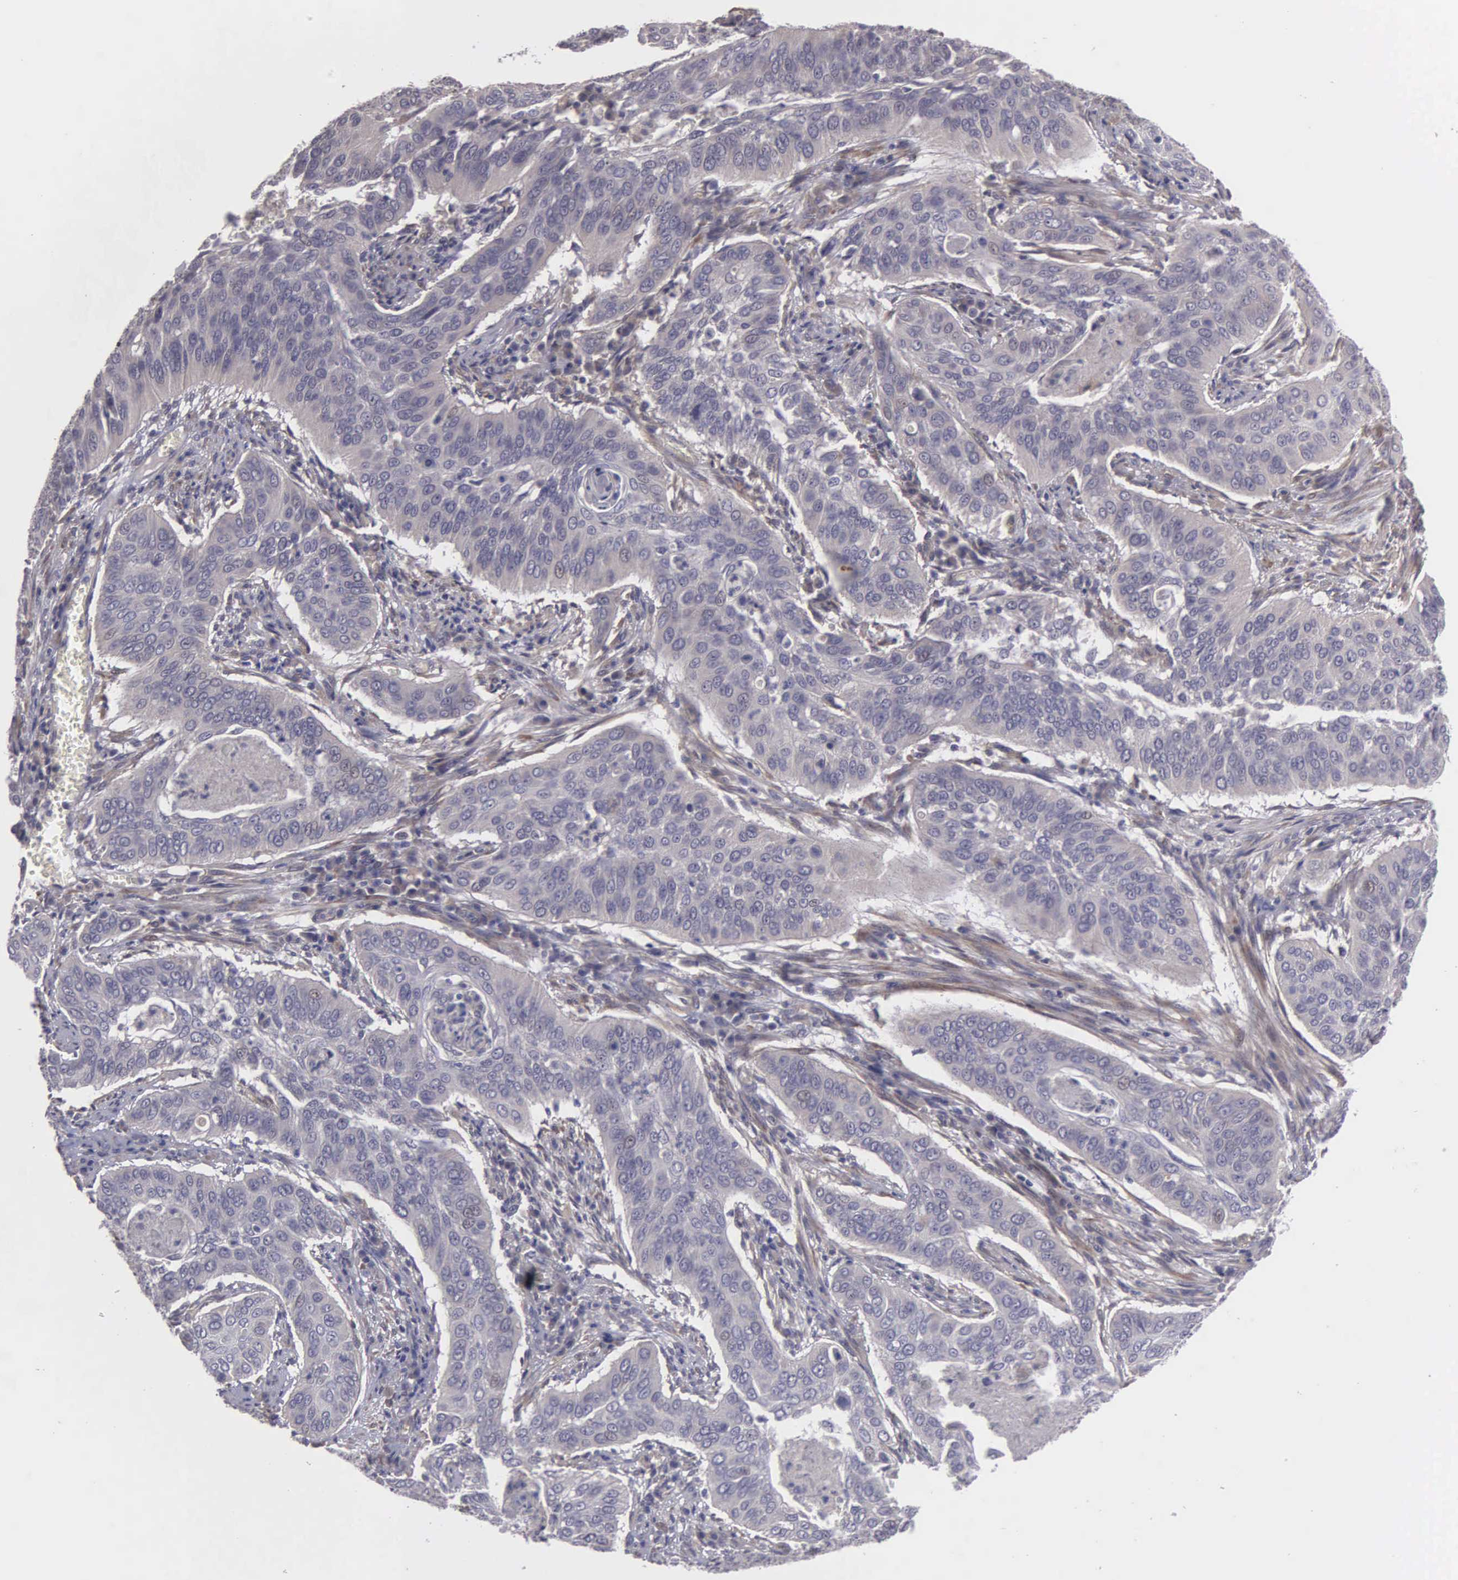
{"staining": {"intensity": "negative", "quantity": "none", "location": "none"}, "tissue": "cervical cancer", "cell_type": "Tumor cells", "image_type": "cancer", "snomed": [{"axis": "morphology", "description": "Squamous cell carcinoma, NOS"}, {"axis": "topography", "description": "Cervix"}], "caption": "Immunohistochemical staining of human squamous cell carcinoma (cervical) displays no significant staining in tumor cells.", "gene": "RTL10", "patient": {"sex": "female", "age": 39}}